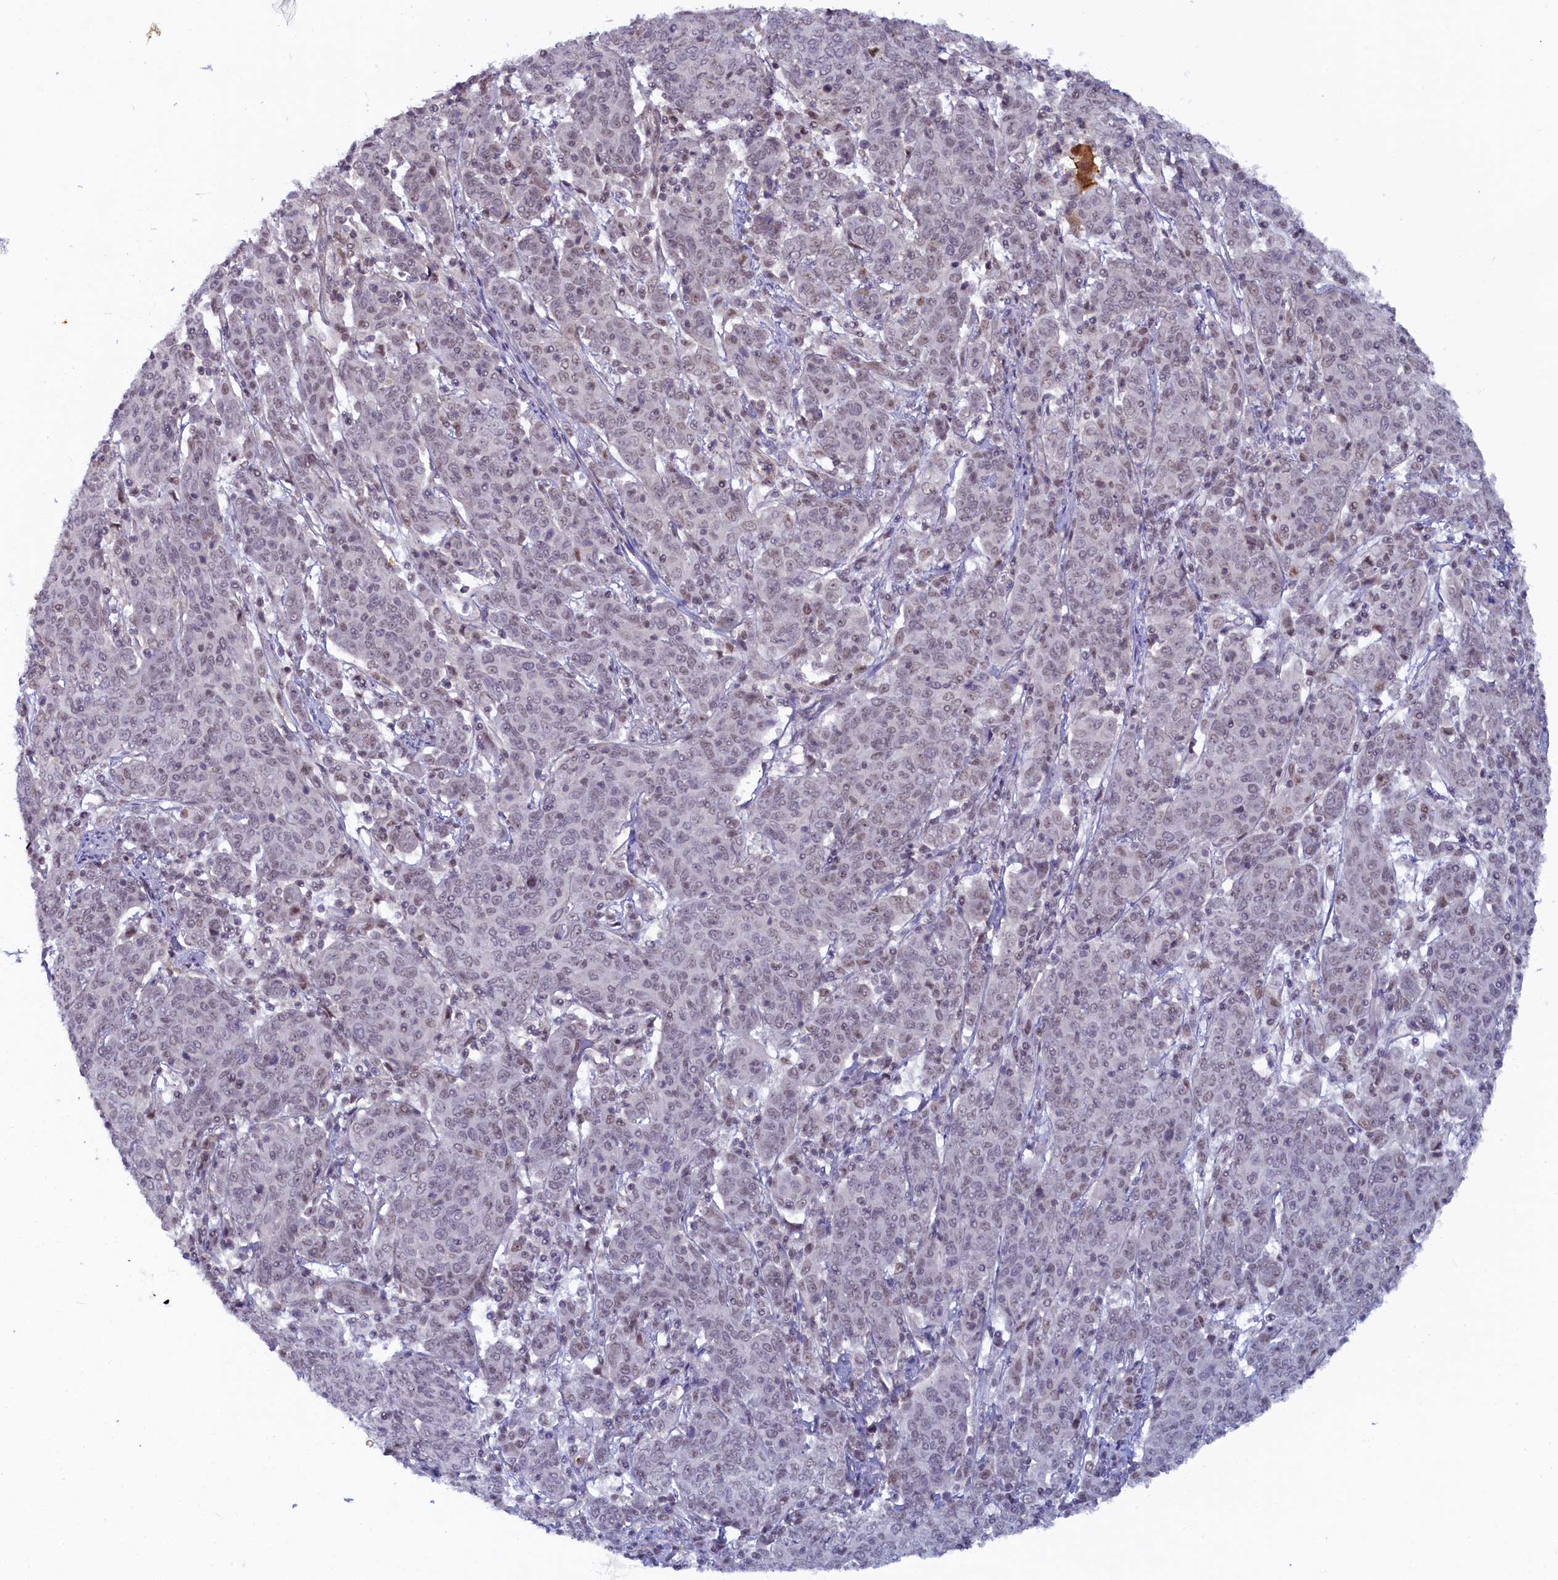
{"staining": {"intensity": "weak", "quantity": "25%-75%", "location": "nuclear"}, "tissue": "cervical cancer", "cell_type": "Tumor cells", "image_type": "cancer", "snomed": [{"axis": "morphology", "description": "Squamous cell carcinoma, NOS"}, {"axis": "topography", "description": "Cervix"}], "caption": "Weak nuclear staining is seen in approximately 25%-75% of tumor cells in cervical cancer (squamous cell carcinoma).", "gene": "INTS14", "patient": {"sex": "female", "age": 67}}